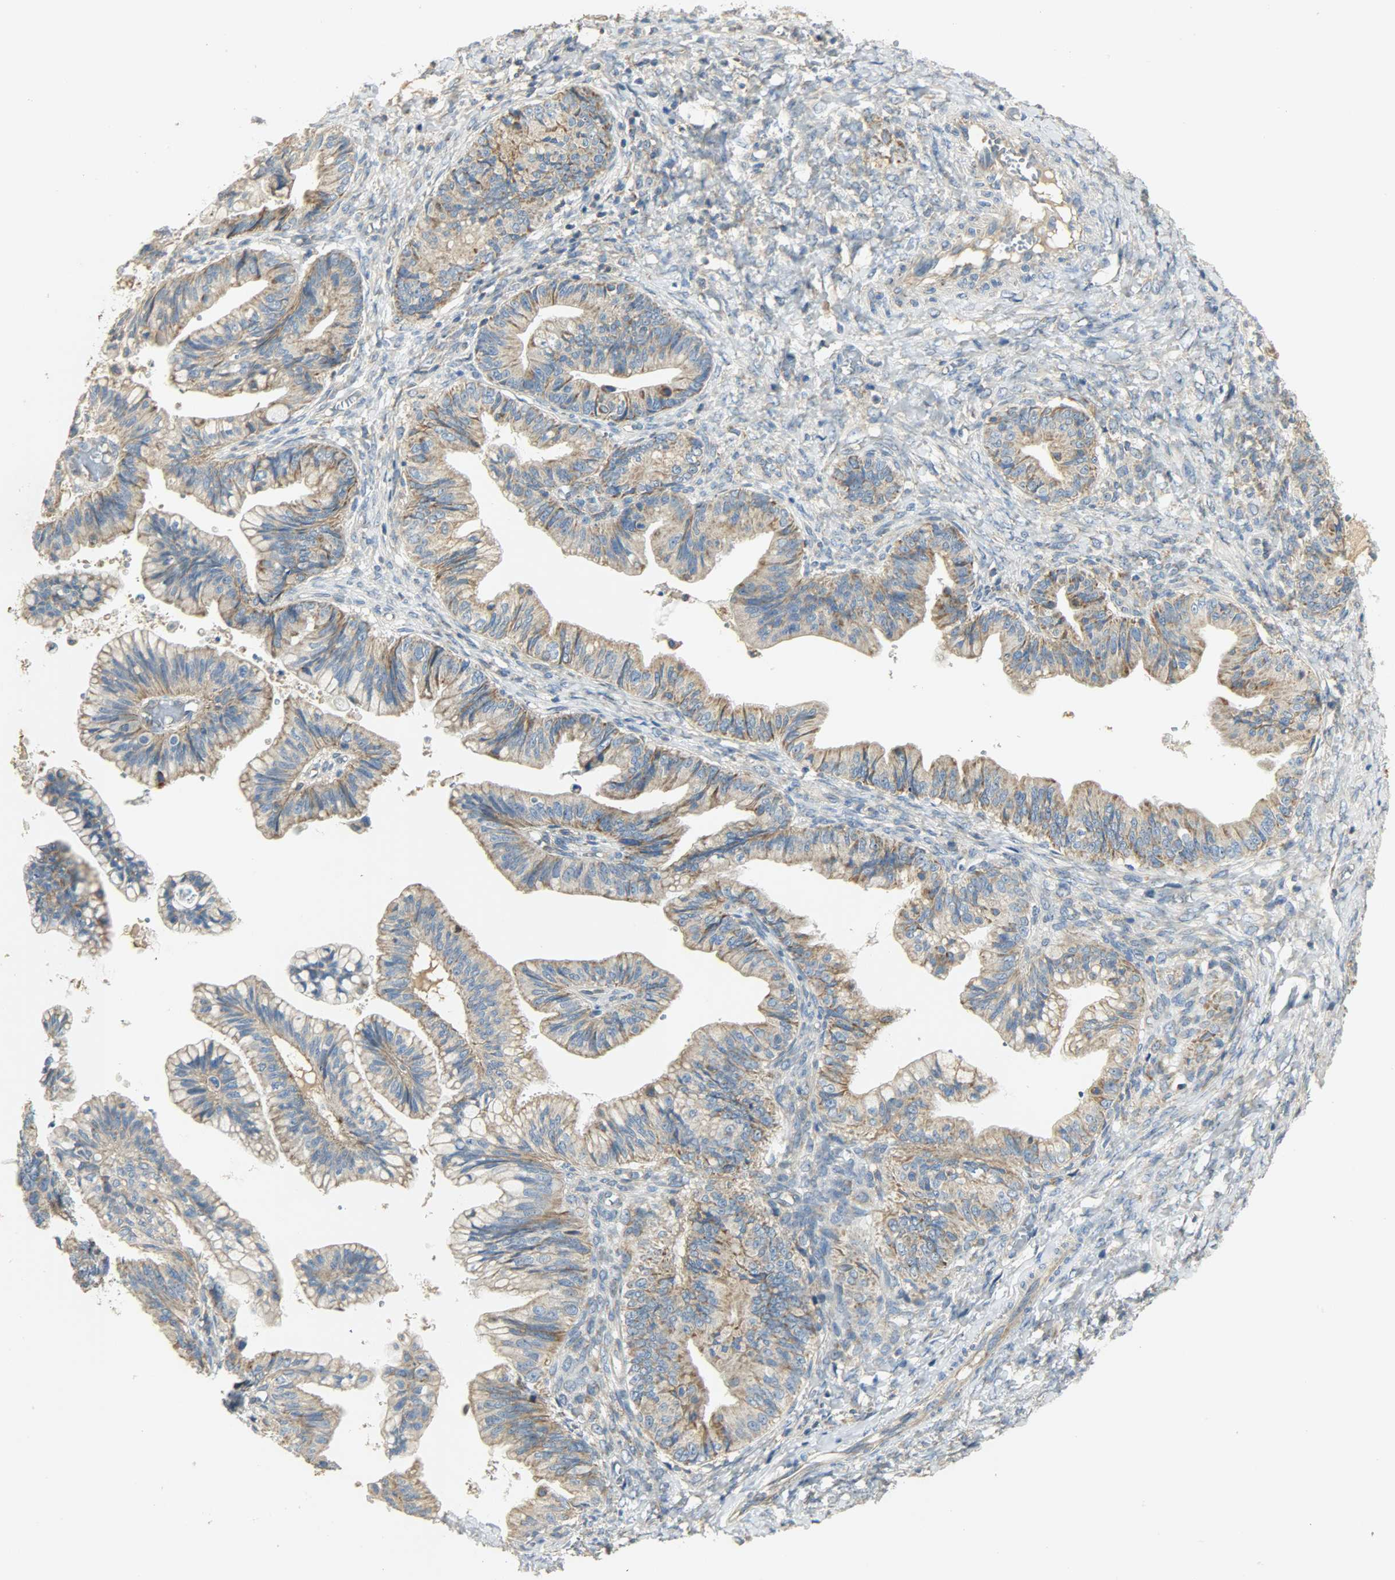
{"staining": {"intensity": "moderate", "quantity": ">75%", "location": "cytoplasmic/membranous"}, "tissue": "ovarian cancer", "cell_type": "Tumor cells", "image_type": "cancer", "snomed": [{"axis": "morphology", "description": "Cystadenocarcinoma, mucinous, NOS"}, {"axis": "topography", "description": "Ovary"}], "caption": "Ovarian cancer stained for a protein (brown) exhibits moderate cytoplasmic/membranous positive expression in about >75% of tumor cells.", "gene": "NNT", "patient": {"sex": "female", "age": 36}}